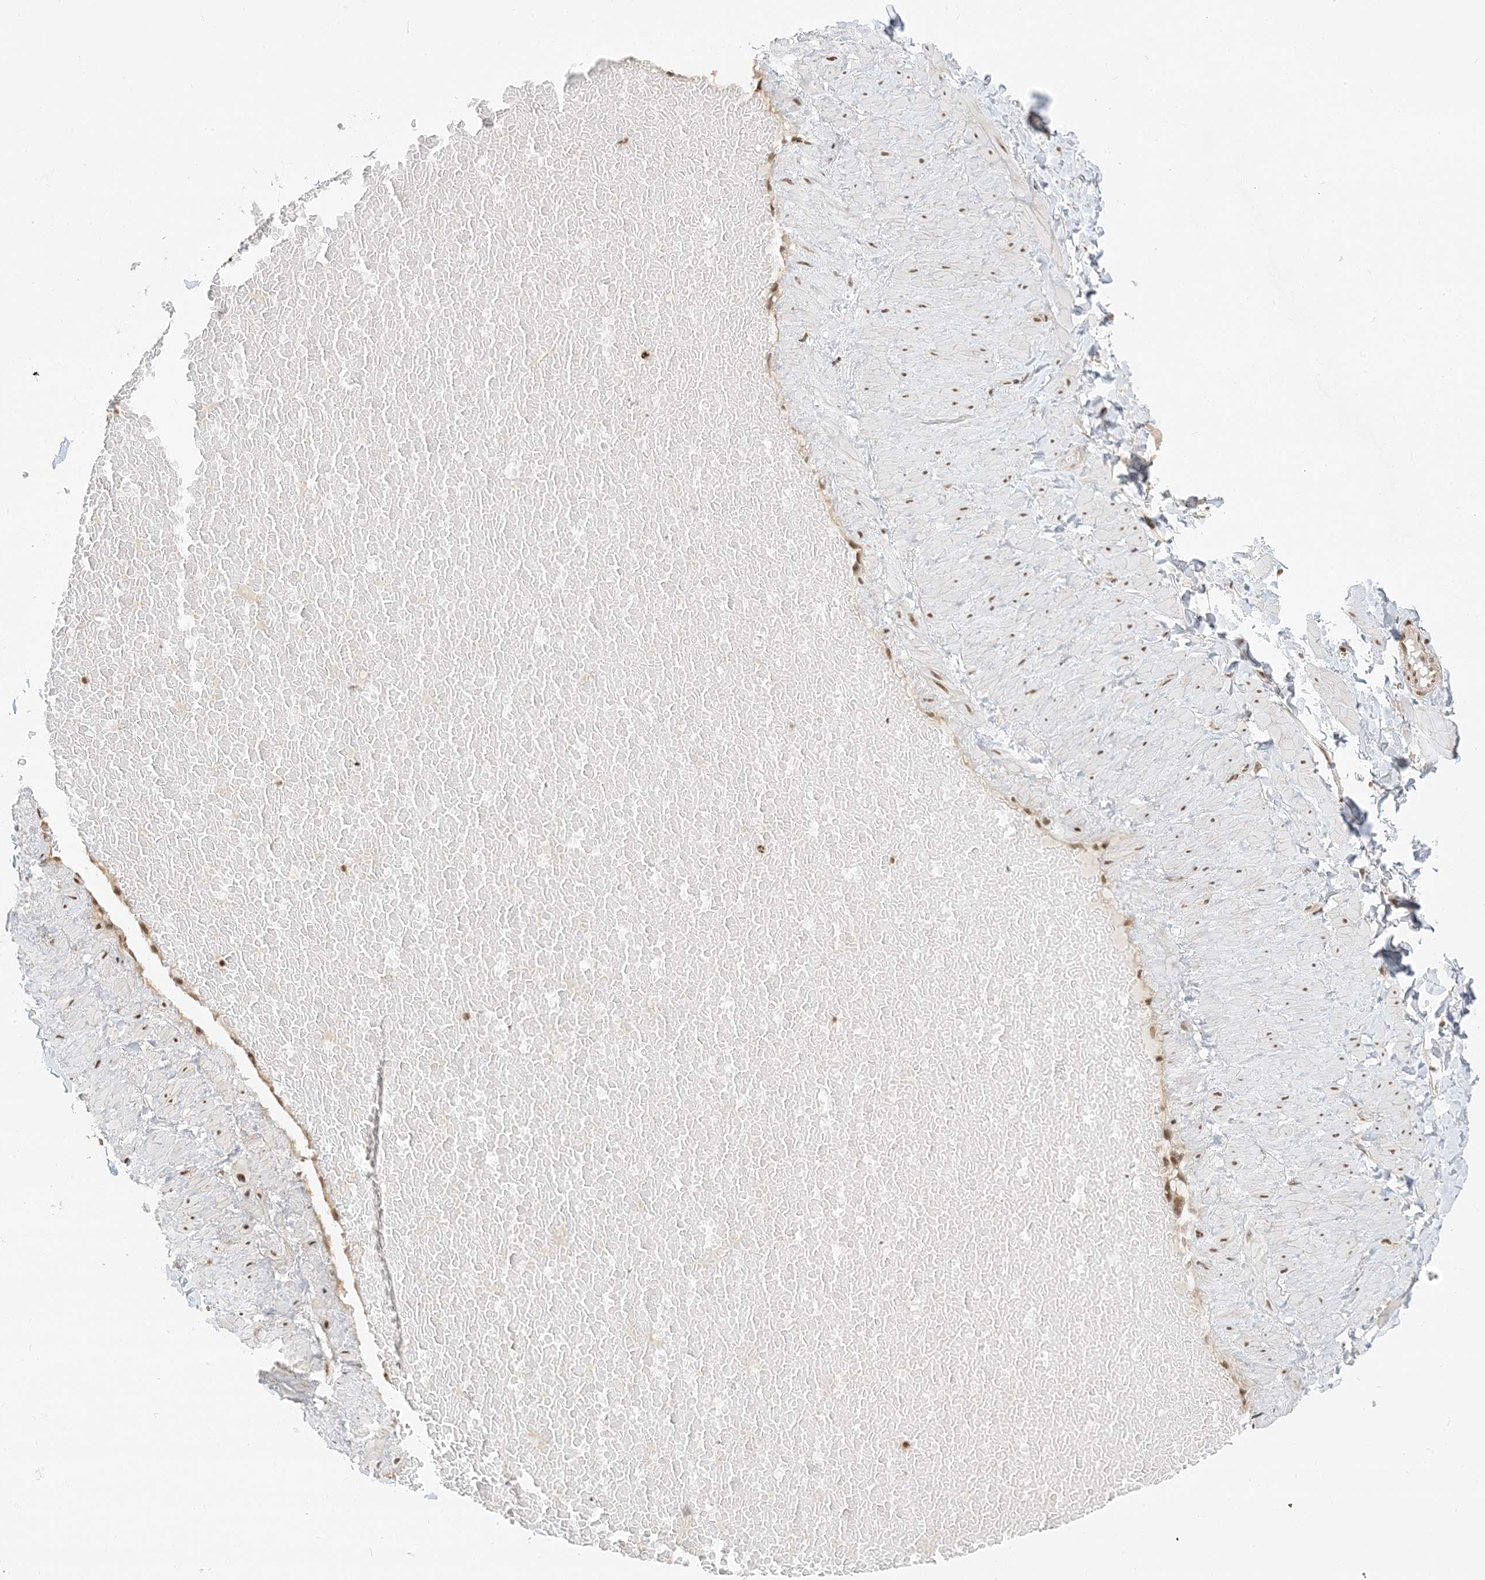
{"staining": {"intensity": "moderate", "quantity": ">75%", "location": "nuclear"}, "tissue": "adipose tissue", "cell_type": "Adipocytes", "image_type": "normal", "snomed": [{"axis": "morphology", "description": "Normal tissue, NOS"}, {"axis": "topography", "description": "Adipose tissue"}, {"axis": "topography", "description": "Vascular tissue"}, {"axis": "topography", "description": "Peripheral nerve tissue"}], "caption": "Immunohistochemistry (IHC) histopathology image of unremarkable adipose tissue stained for a protein (brown), which displays medium levels of moderate nuclear expression in approximately >75% of adipocytes.", "gene": "ZNF740", "patient": {"sex": "male", "age": 25}}